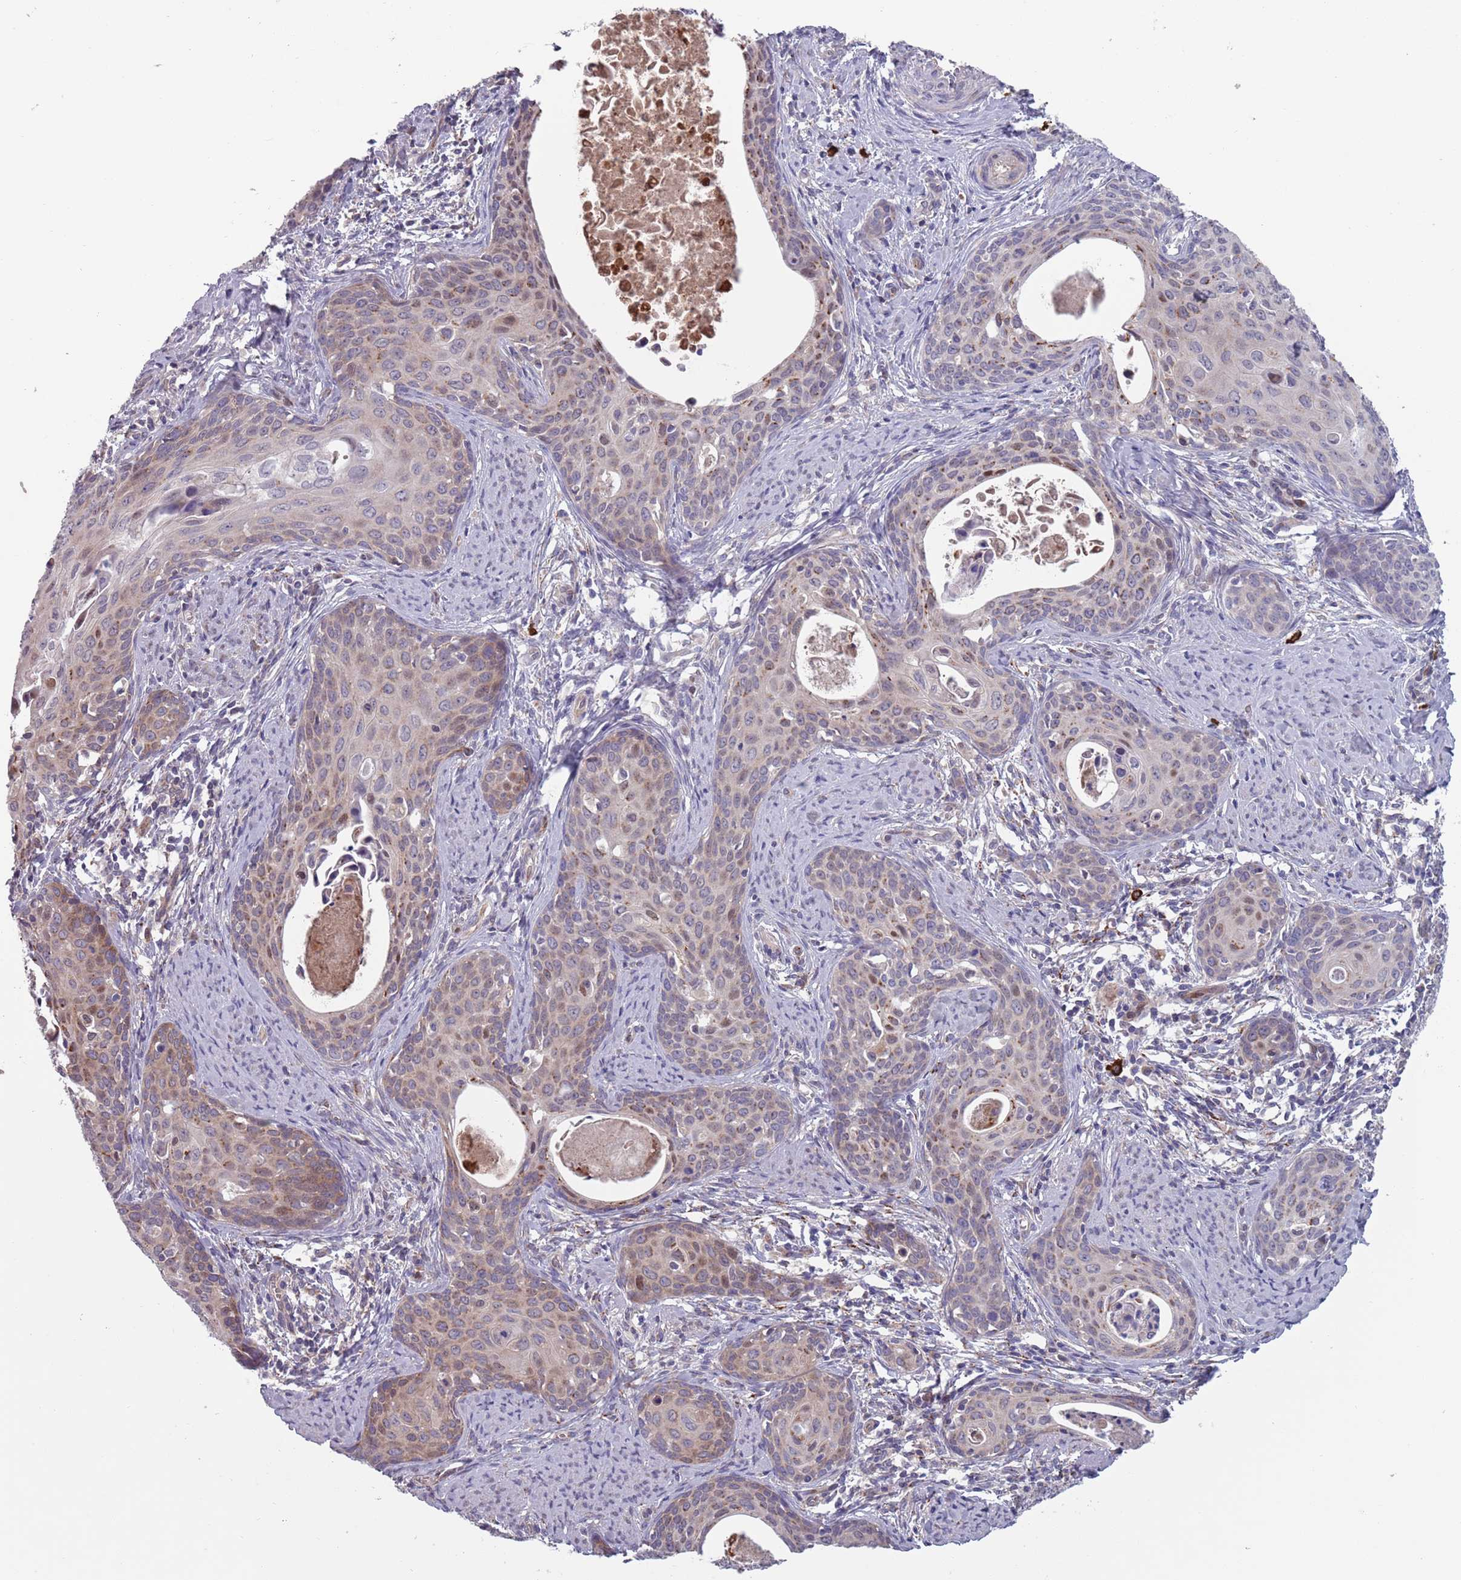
{"staining": {"intensity": "weak", "quantity": "25%-75%", "location": "cytoplasmic/membranous"}, "tissue": "cervical cancer", "cell_type": "Tumor cells", "image_type": "cancer", "snomed": [{"axis": "morphology", "description": "Squamous cell carcinoma, NOS"}, {"axis": "topography", "description": "Cervix"}], "caption": "This micrograph demonstrates immunohistochemistry (IHC) staining of cervical squamous cell carcinoma, with low weak cytoplasmic/membranous expression in approximately 25%-75% of tumor cells.", "gene": "TYW1", "patient": {"sex": "female", "age": 46}}